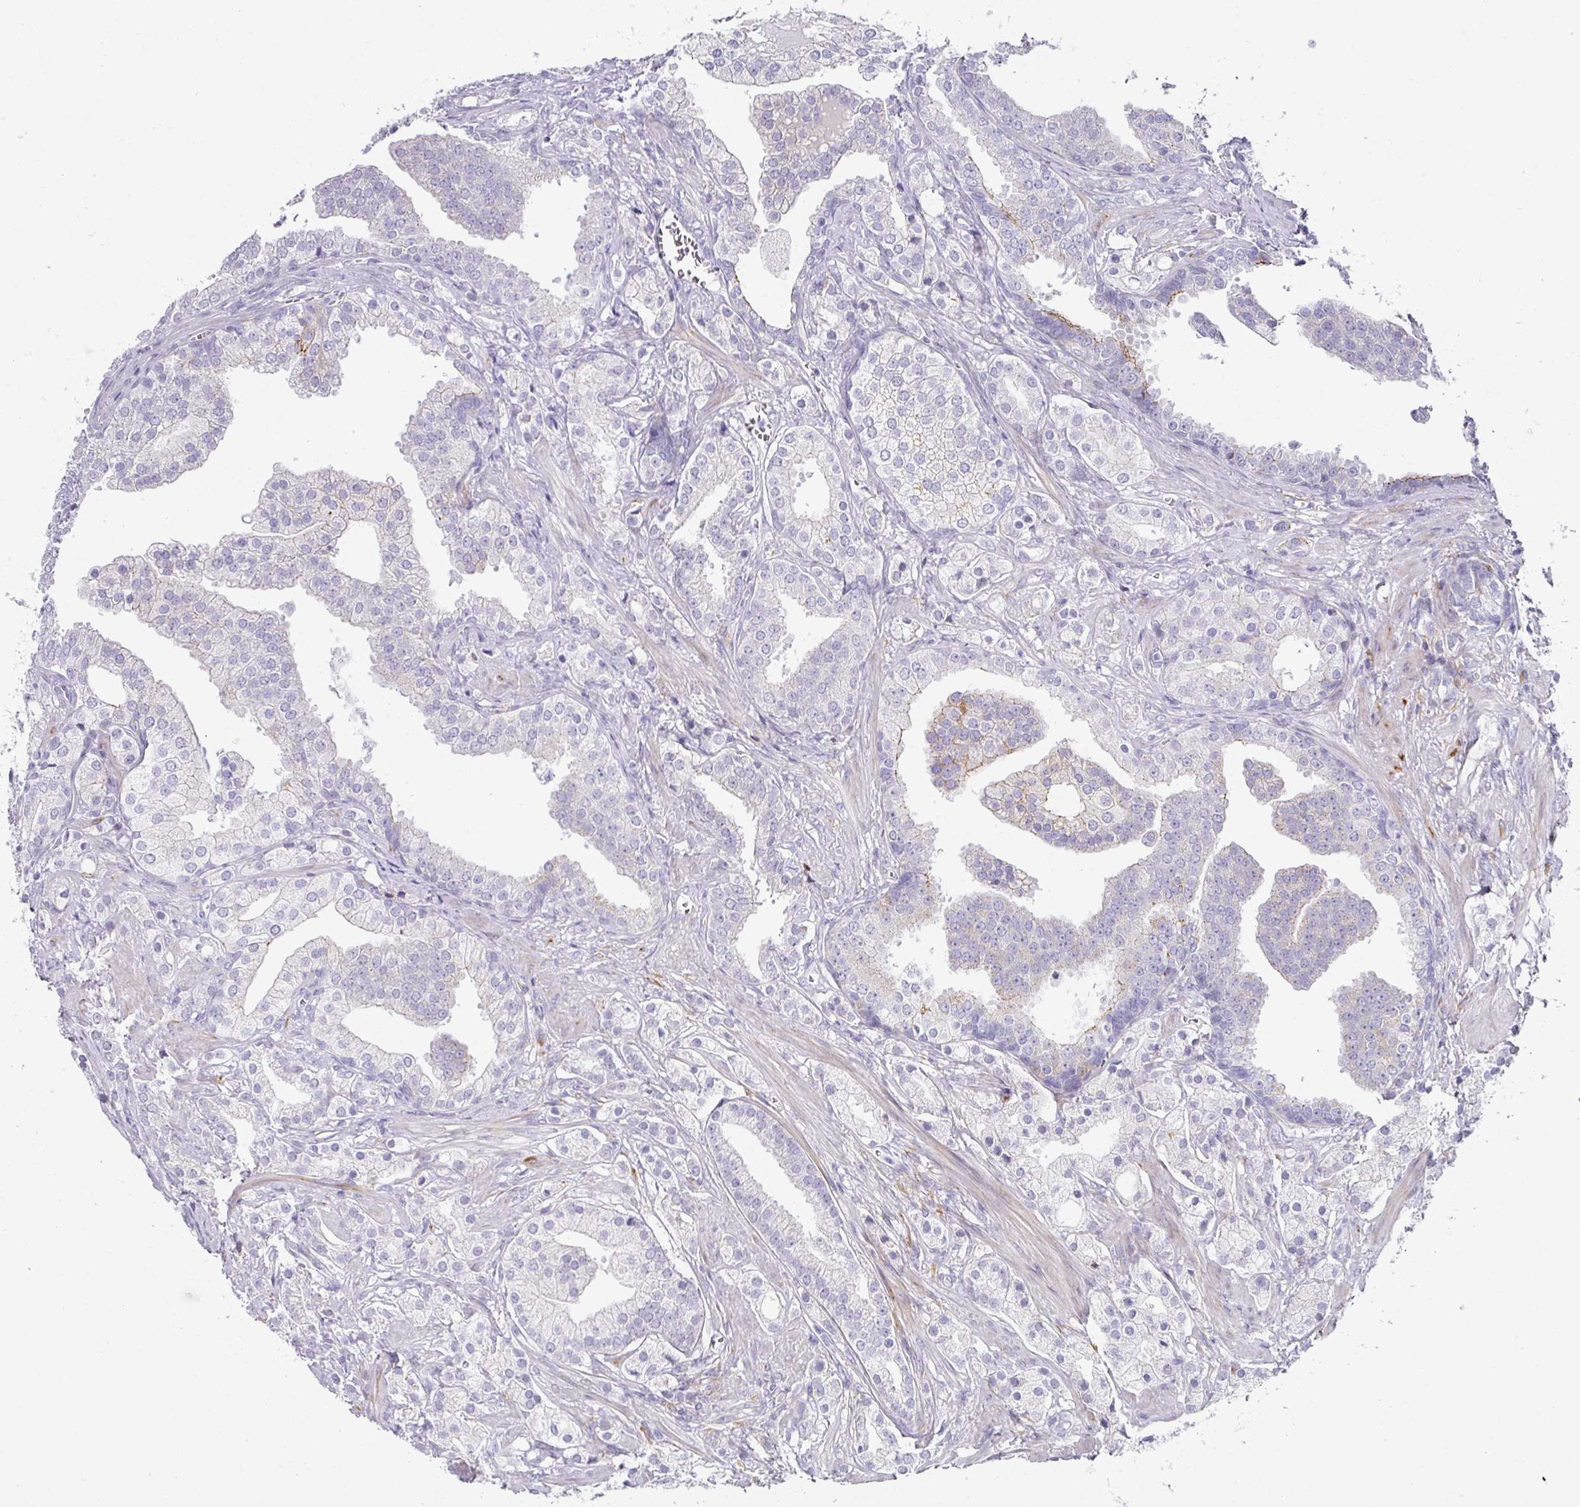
{"staining": {"intensity": "negative", "quantity": "none", "location": "none"}, "tissue": "prostate cancer", "cell_type": "Tumor cells", "image_type": "cancer", "snomed": [{"axis": "morphology", "description": "Adenocarcinoma, High grade"}, {"axis": "topography", "description": "Prostate"}], "caption": "Immunohistochemistry of prostate cancer (adenocarcinoma (high-grade)) displays no positivity in tumor cells.", "gene": "ANKRD29", "patient": {"sex": "male", "age": 50}}